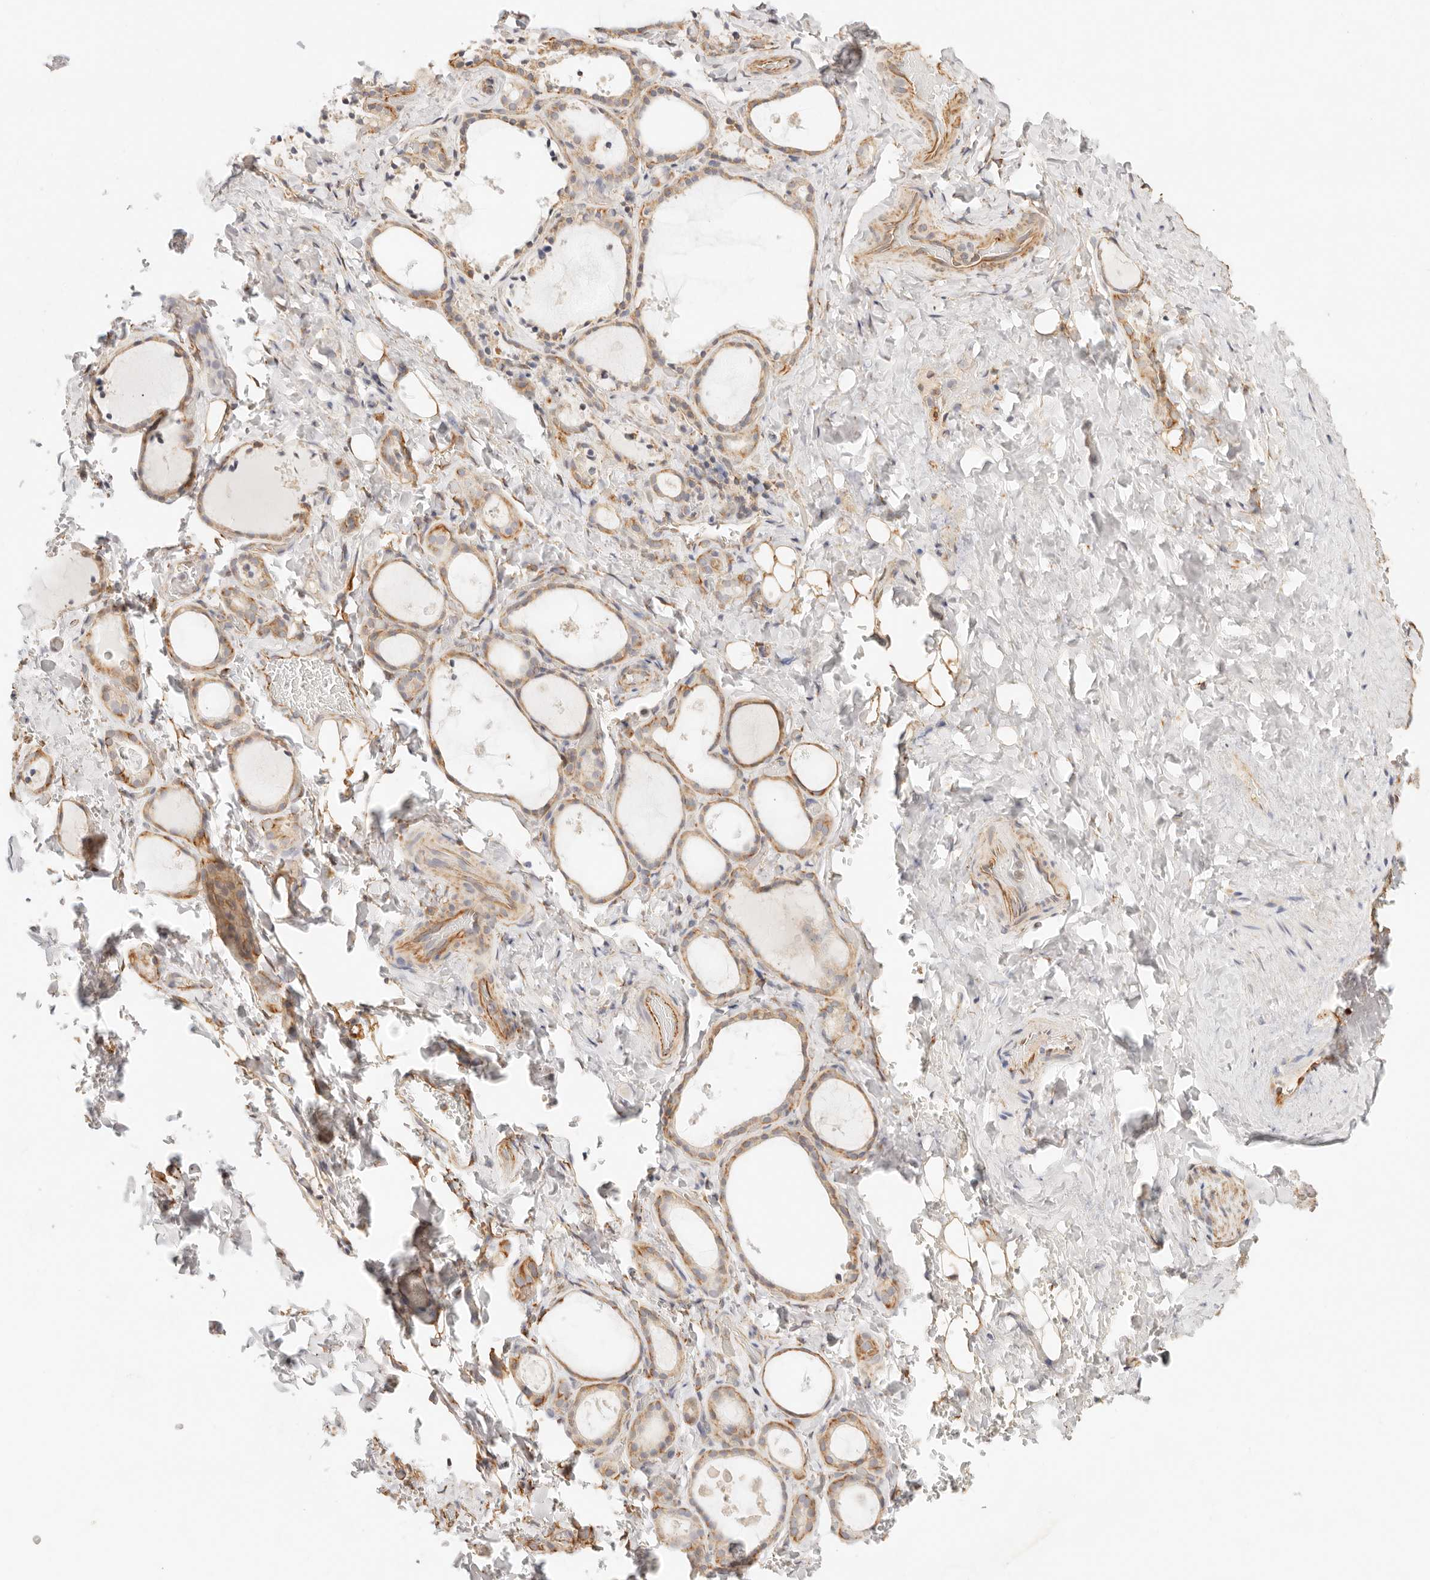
{"staining": {"intensity": "weak", "quantity": ">75%", "location": "cytoplasmic/membranous"}, "tissue": "thyroid gland", "cell_type": "Glandular cells", "image_type": "normal", "snomed": [{"axis": "morphology", "description": "Normal tissue, NOS"}, {"axis": "topography", "description": "Thyroid gland"}], "caption": "IHC photomicrograph of benign thyroid gland: thyroid gland stained using immunohistochemistry (IHC) displays low levels of weak protein expression localized specifically in the cytoplasmic/membranous of glandular cells, appearing as a cytoplasmic/membranous brown color.", "gene": "ZC3H11A", "patient": {"sex": "female", "age": 44}}